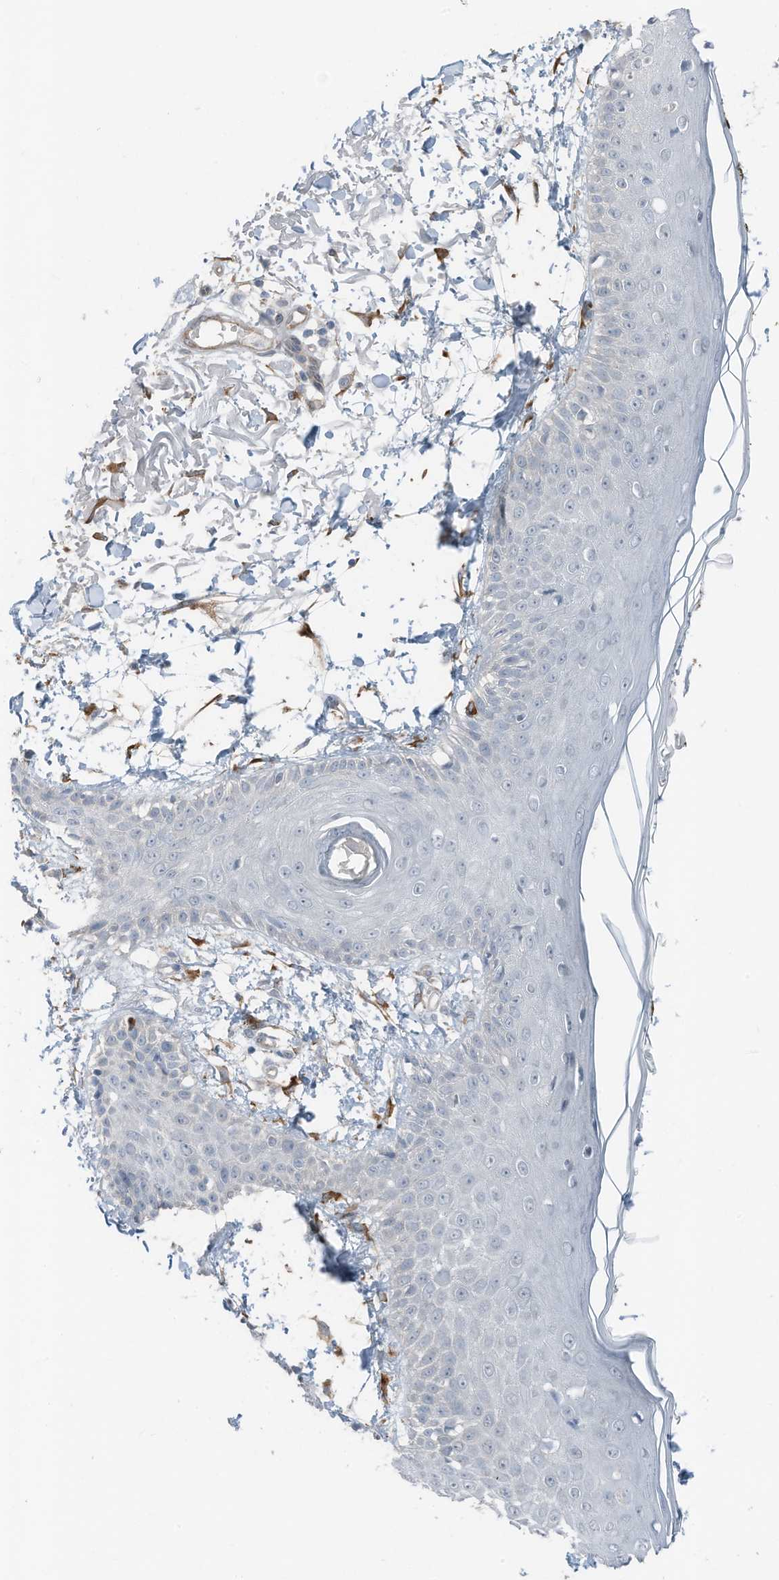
{"staining": {"intensity": "negative", "quantity": "none", "location": "none"}, "tissue": "skin", "cell_type": "Fibroblasts", "image_type": "normal", "snomed": [{"axis": "morphology", "description": "Normal tissue, NOS"}, {"axis": "morphology", "description": "Squamous cell carcinoma, NOS"}, {"axis": "topography", "description": "Skin"}, {"axis": "topography", "description": "Peripheral nerve tissue"}], "caption": "Immunohistochemistry photomicrograph of normal skin: skin stained with DAB (3,3'-diaminobenzidine) exhibits no significant protein positivity in fibroblasts. (Stains: DAB (3,3'-diaminobenzidine) IHC with hematoxylin counter stain, Microscopy: brightfield microscopy at high magnification).", "gene": "ARHGEF33", "patient": {"sex": "male", "age": 83}}